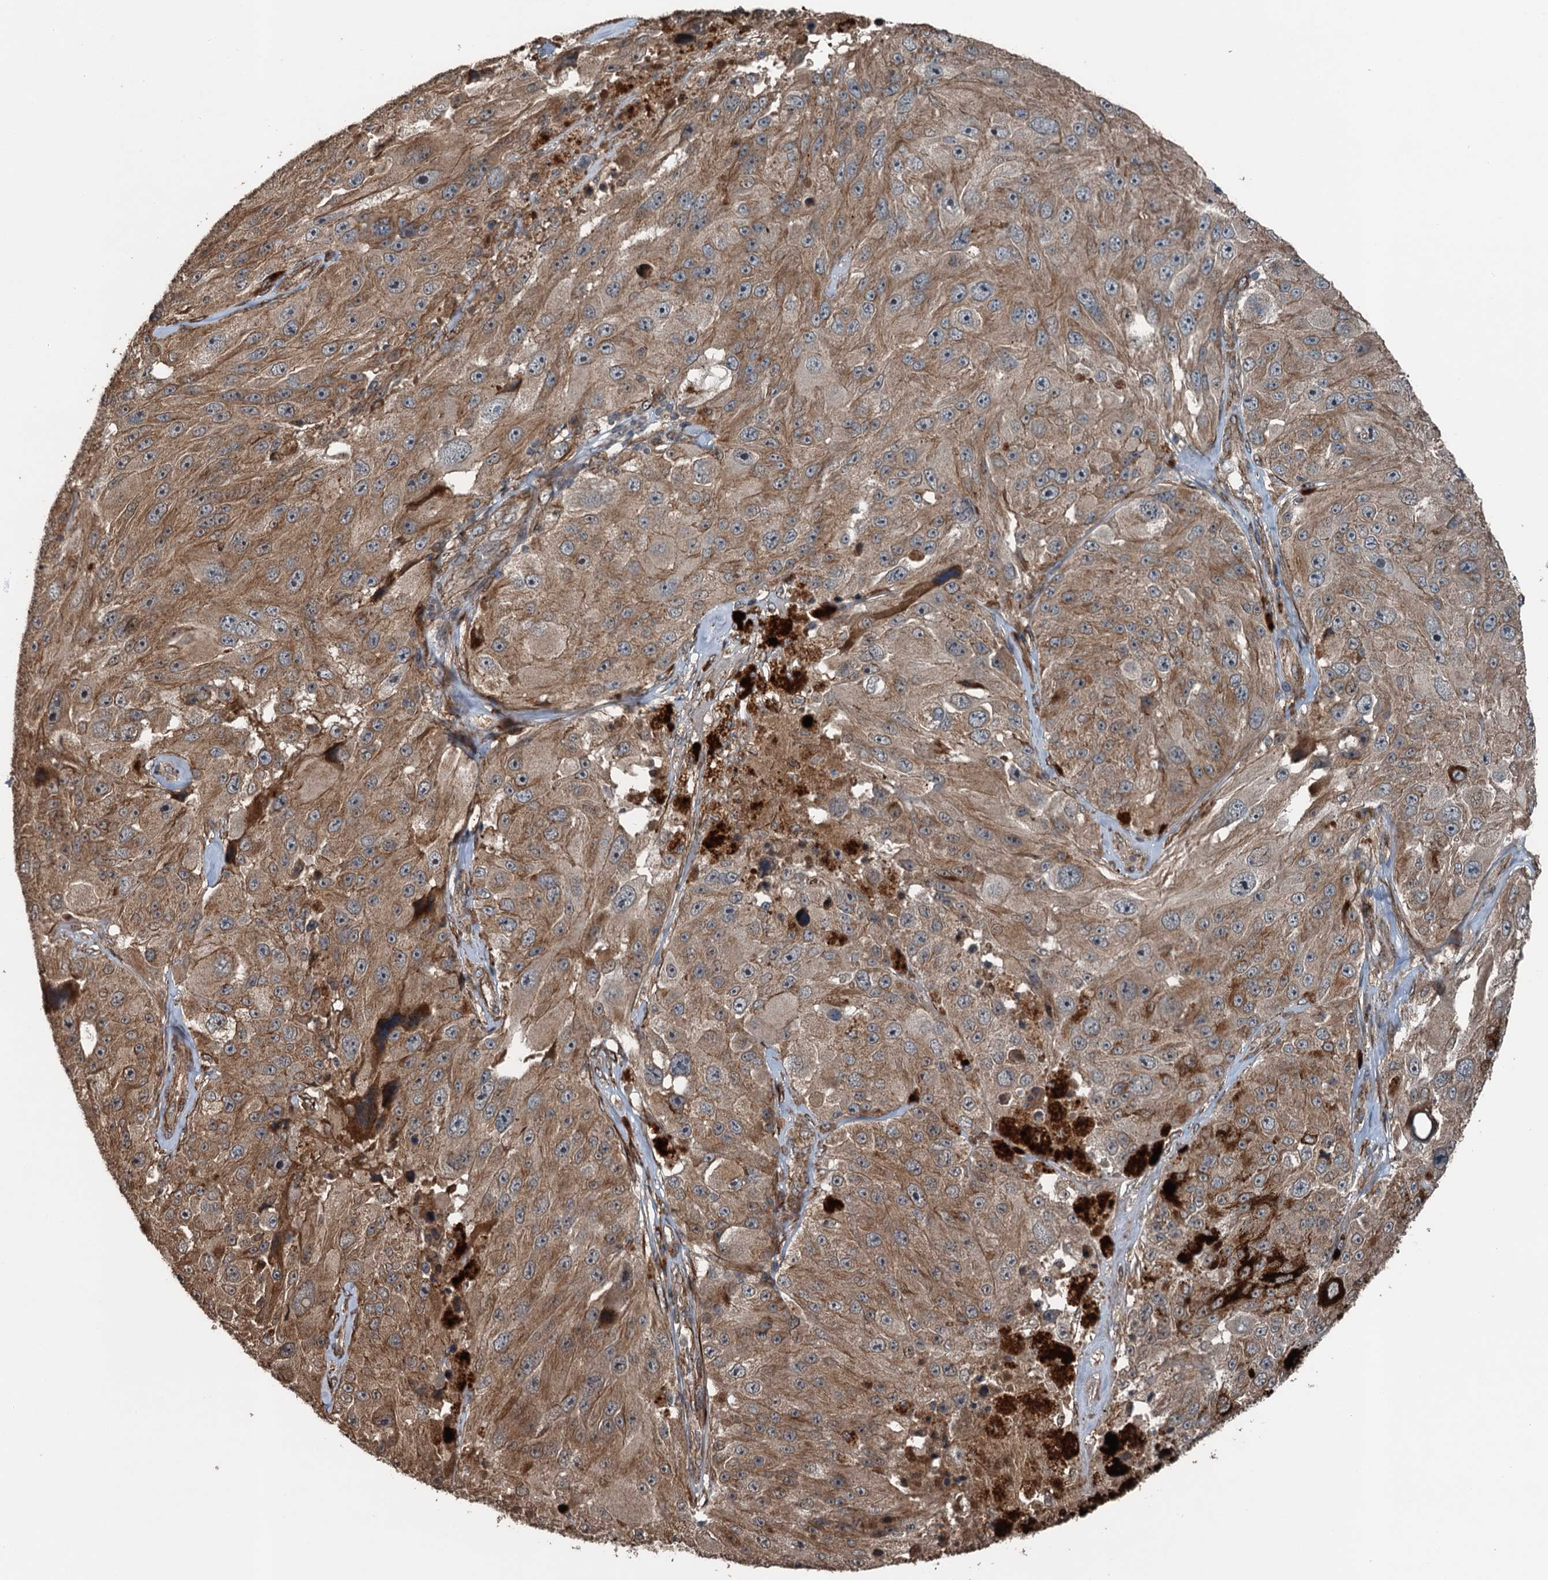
{"staining": {"intensity": "moderate", "quantity": ">75%", "location": "cytoplasmic/membranous"}, "tissue": "melanoma", "cell_type": "Tumor cells", "image_type": "cancer", "snomed": [{"axis": "morphology", "description": "Malignant melanoma, Metastatic site"}, {"axis": "topography", "description": "Lymph node"}], "caption": "Malignant melanoma (metastatic site) stained with immunohistochemistry reveals moderate cytoplasmic/membranous positivity in about >75% of tumor cells. Ihc stains the protein in brown and the nuclei are stained blue.", "gene": "TCTN1", "patient": {"sex": "male", "age": 62}}